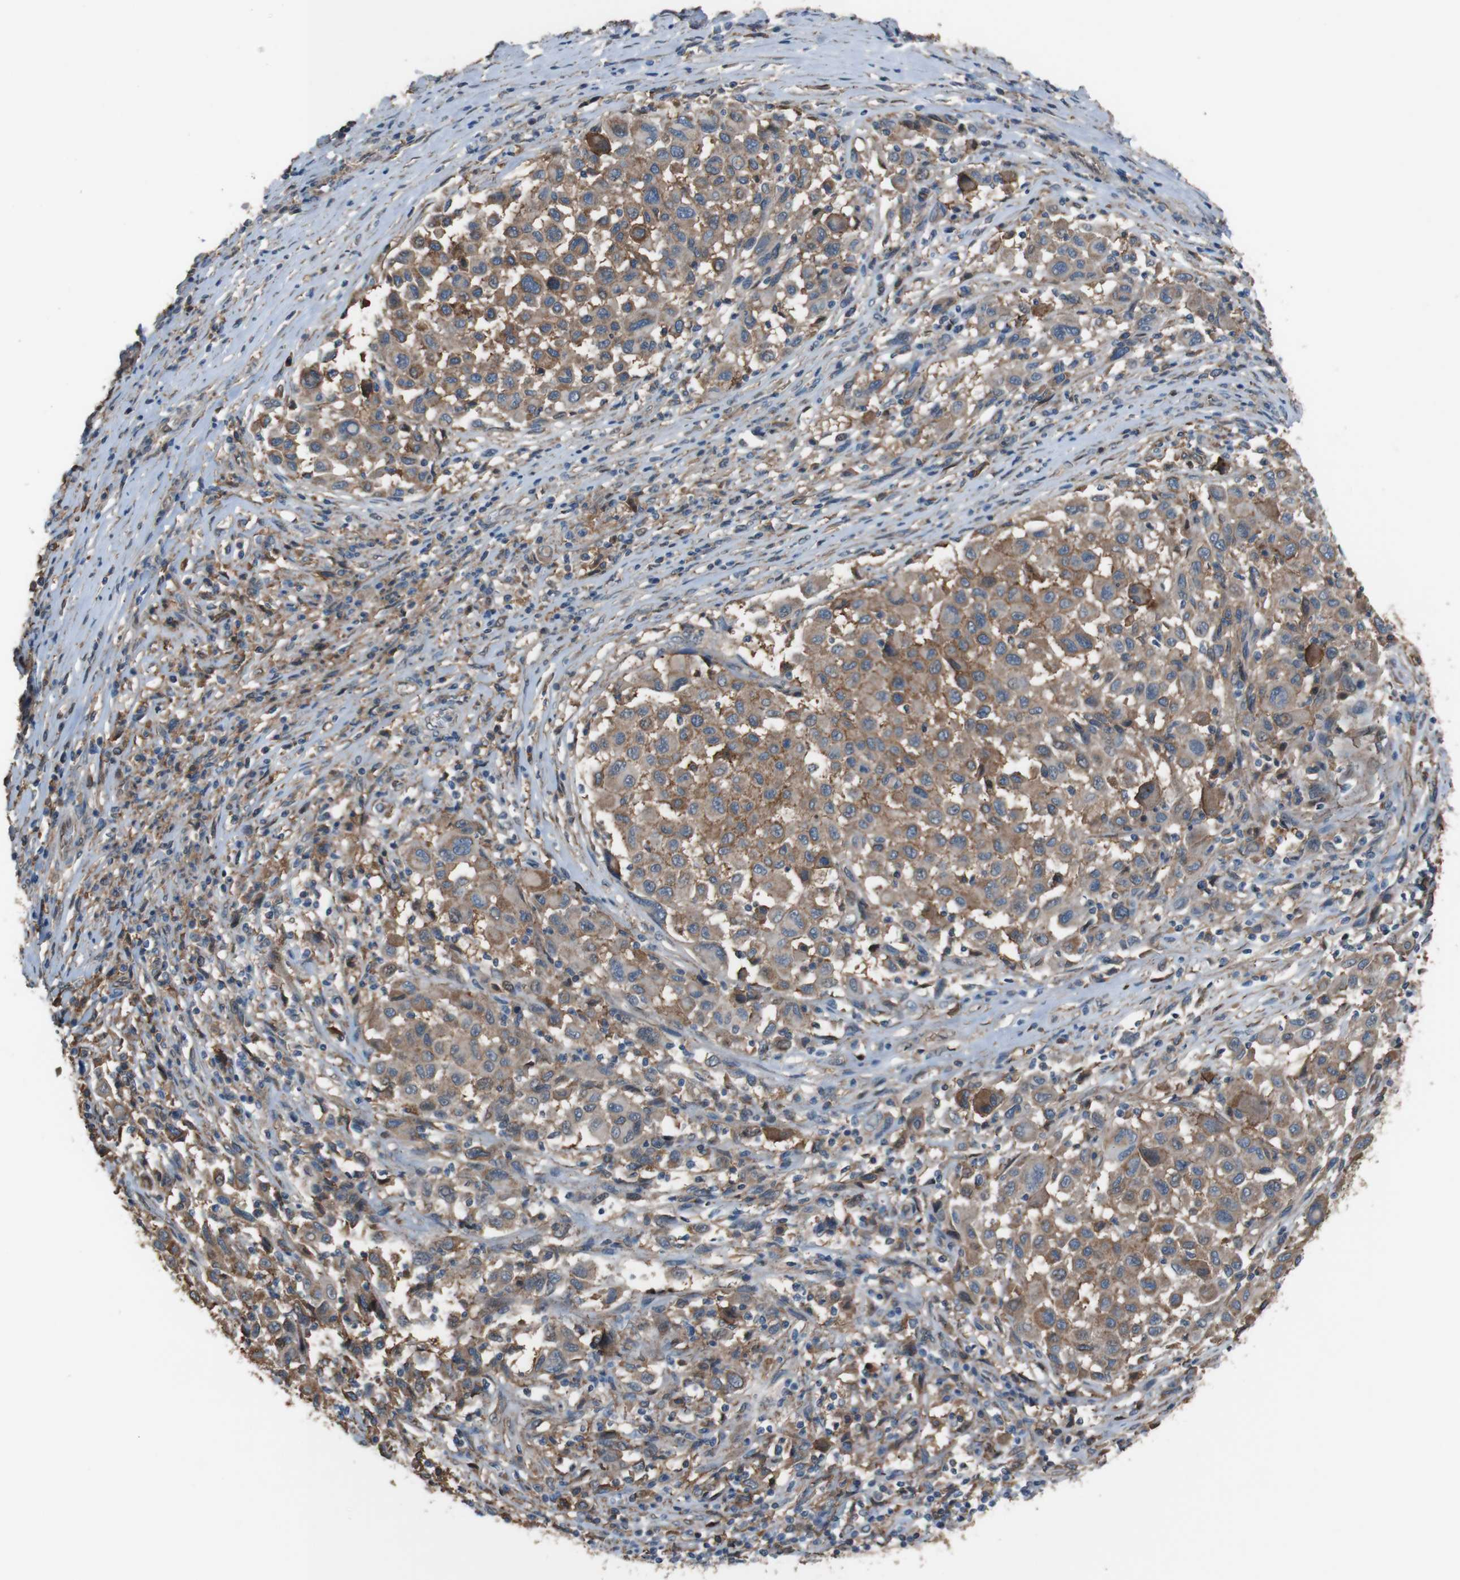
{"staining": {"intensity": "moderate", "quantity": ">75%", "location": "cytoplasmic/membranous"}, "tissue": "melanoma", "cell_type": "Tumor cells", "image_type": "cancer", "snomed": [{"axis": "morphology", "description": "Malignant melanoma, Metastatic site"}, {"axis": "topography", "description": "Lymph node"}], "caption": "Tumor cells exhibit medium levels of moderate cytoplasmic/membranous positivity in approximately >75% of cells in human melanoma.", "gene": "ATP2B1", "patient": {"sex": "male", "age": 61}}